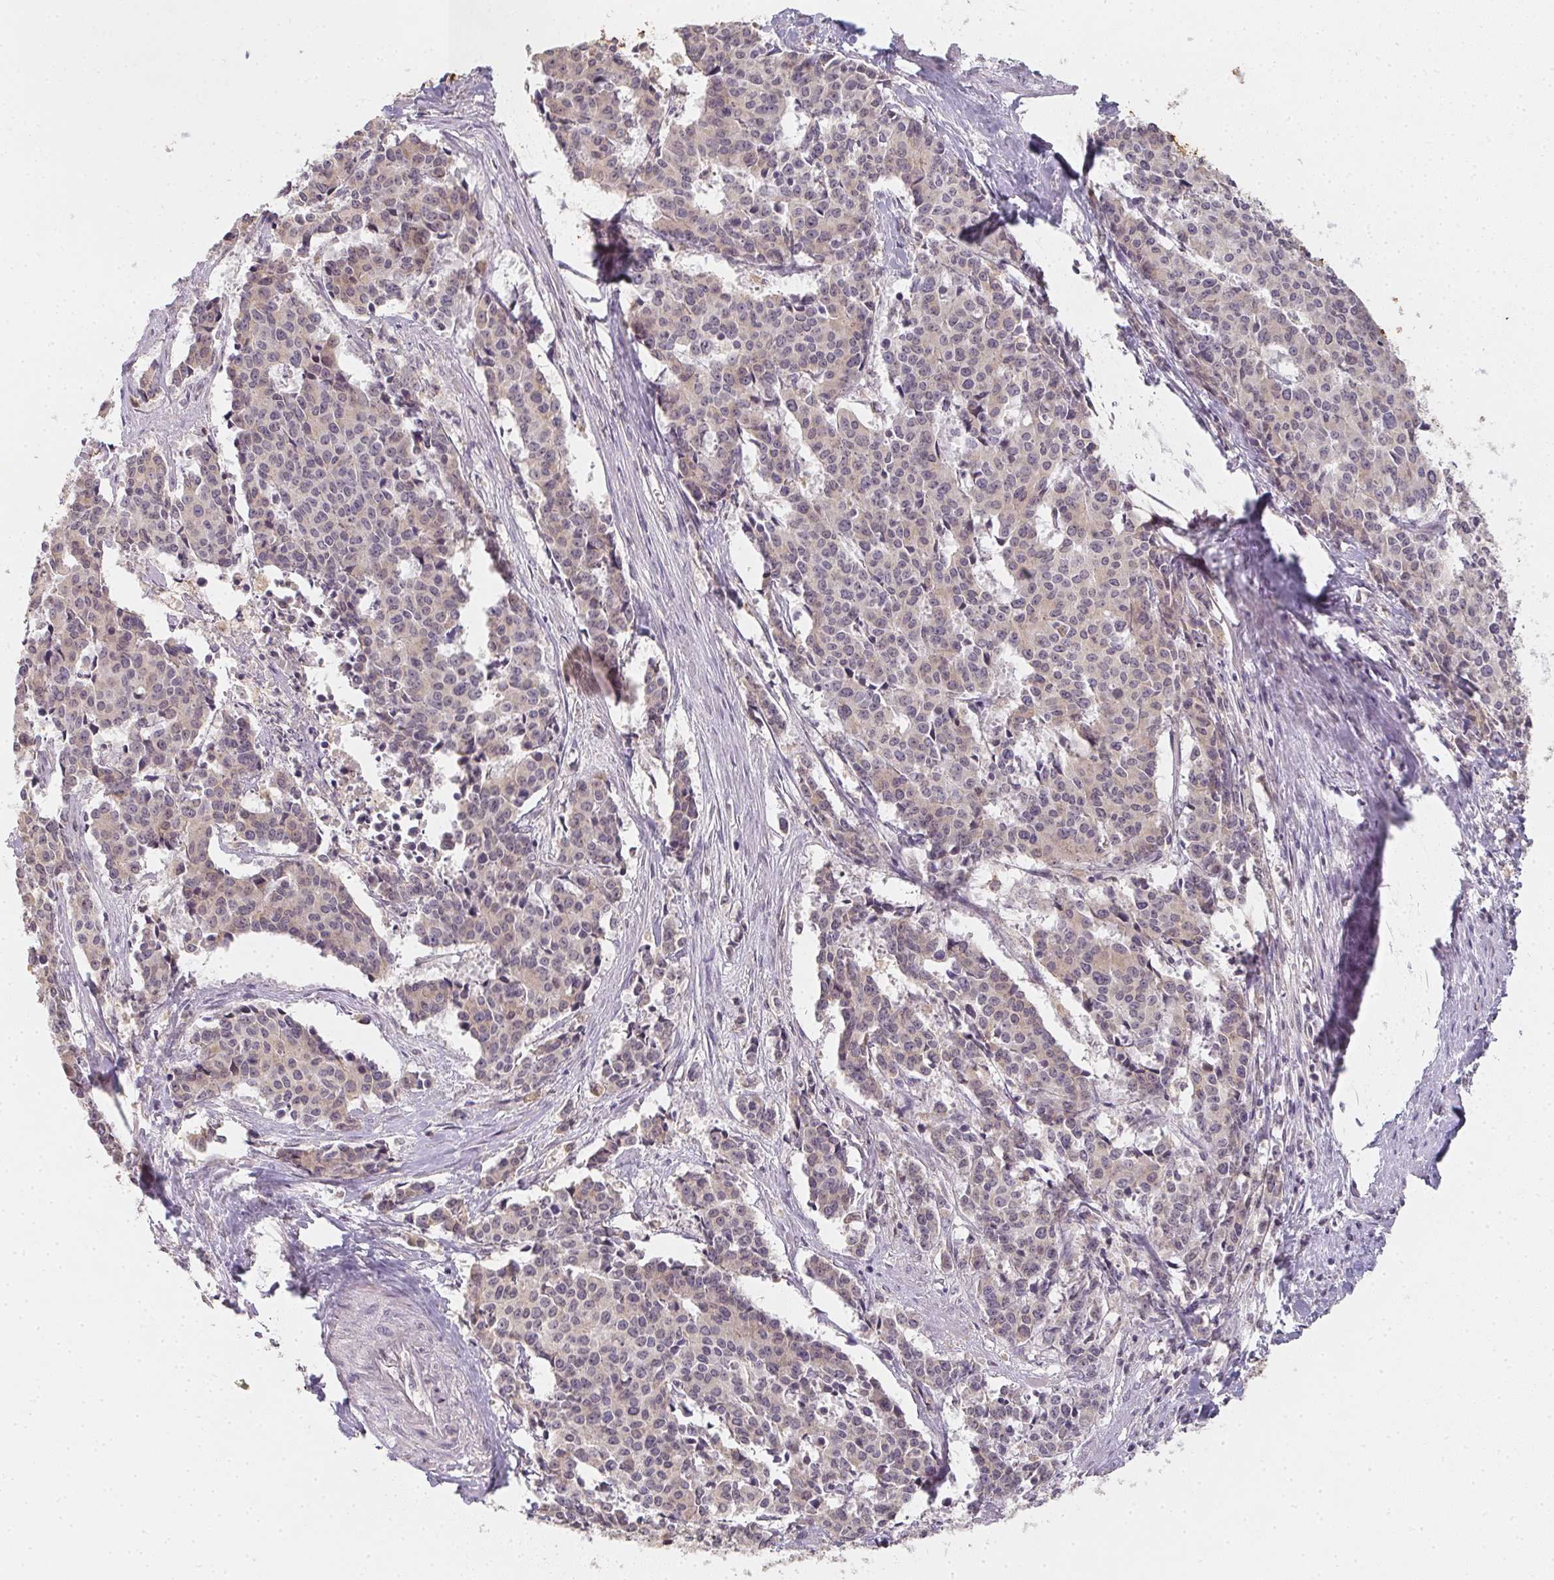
{"staining": {"intensity": "negative", "quantity": "none", "location": "none"}, "tissue": "cervical cancer", "cell_type": "Tumor cells", "image_type": "cancer", "snomed": [{"axis": "morphology", "description": "Squamous cell carcinoma, NOS"}, {"axis": "topography", "description": "Cervix"}], "caption": "Human cervical squamous cell carcinoma stained for a protein using immunohistochemistry reveals no positivity in tumor cells.", "gene": "SOAT1", "patient": {"sex": "female", "age": 28}}